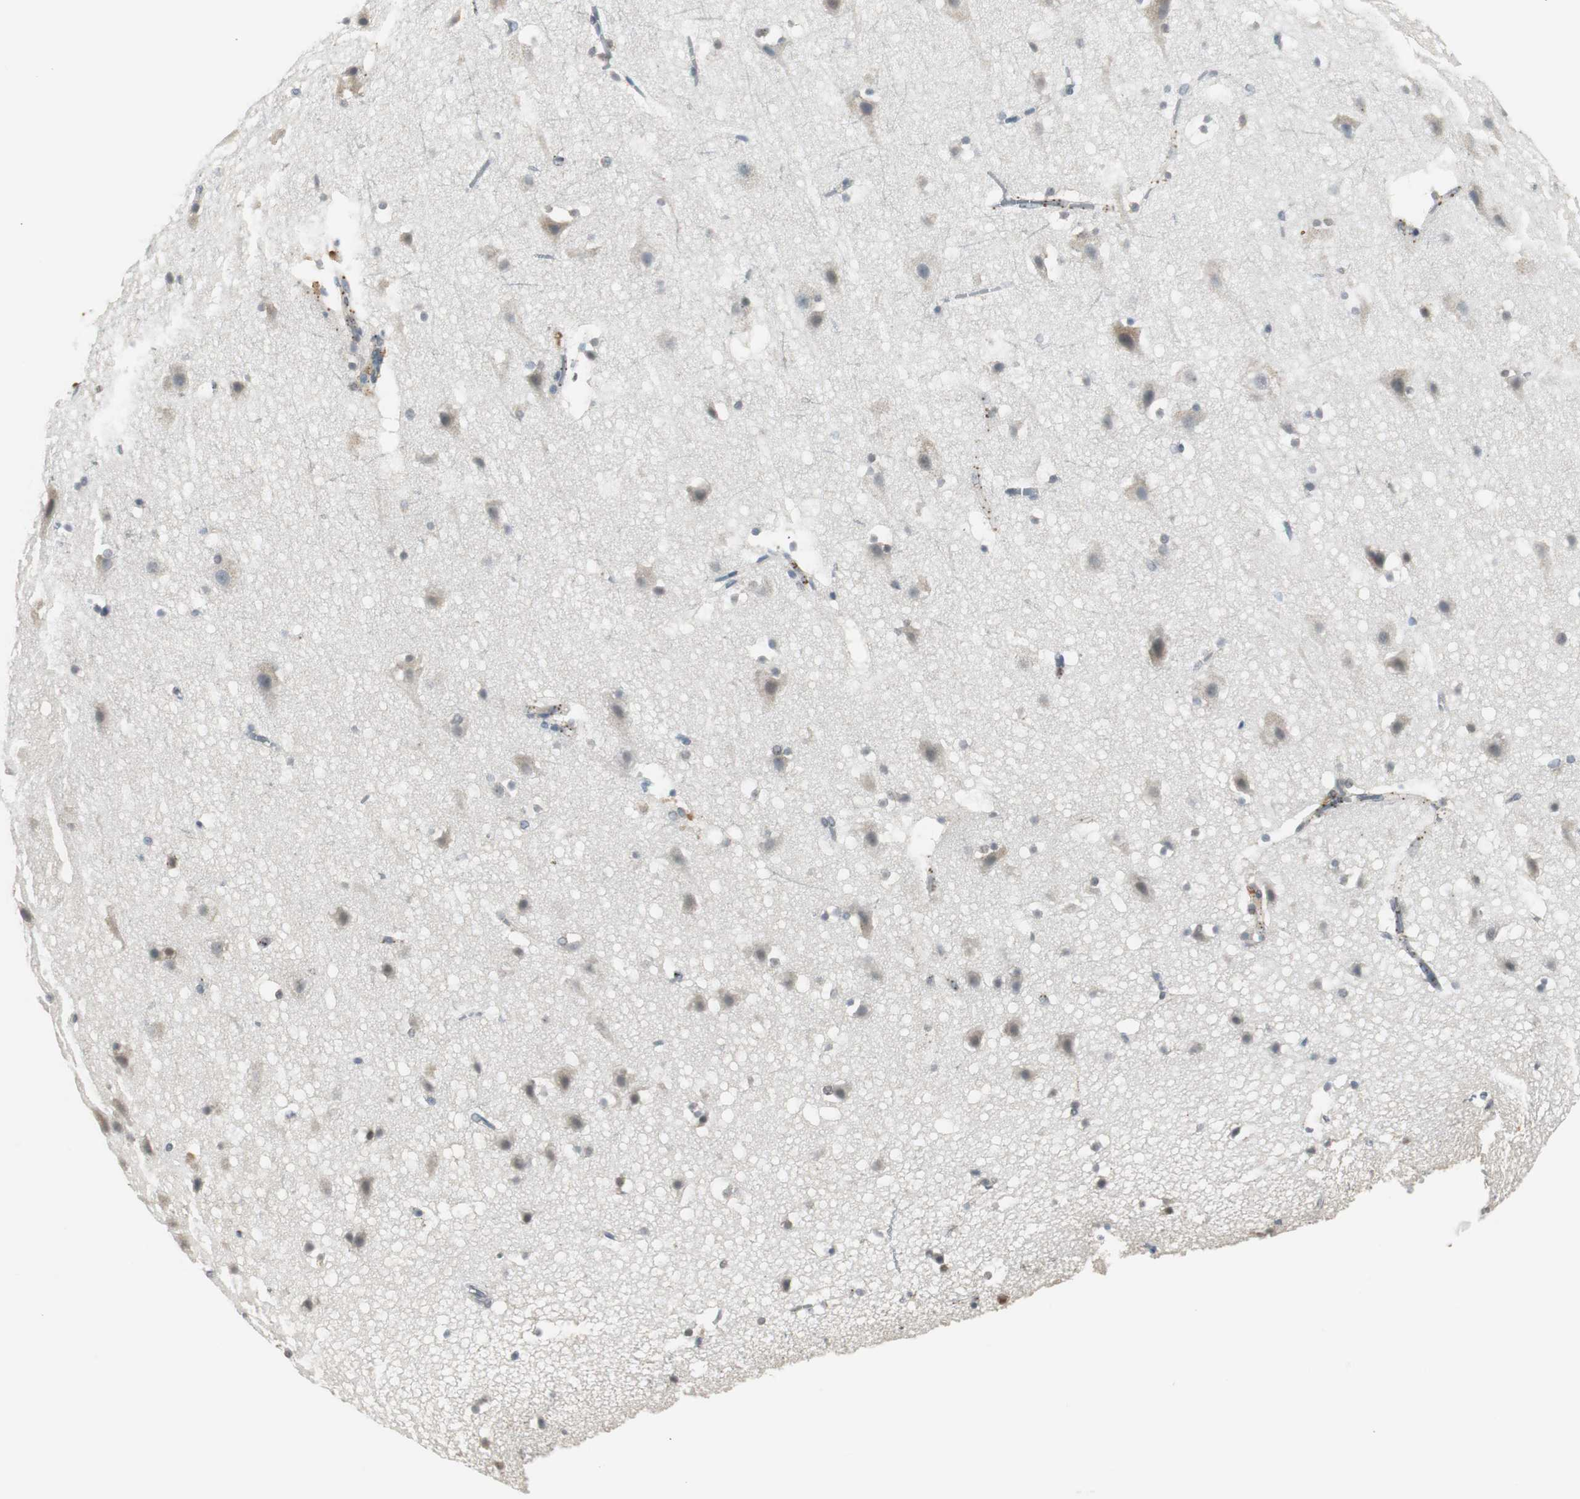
{"staining": {"intensity": "negative", "quantity": "none", "location": "none"}, "tissue": "cerebral cortex", "cell_type": "Endothelial cells", "image_type": "normal", "snomed": [{"axis": "morphology", "description": "Normal tissue, NOS"}, {"axis": "topography", "description": "Cerebral cortex"}], "caption": "This is a histopathology image of immunohistochemistry (IHC) staining of normal cerebral cortex, which shows no positivity in endothelial cells. (DAB (3,3'-diaminobenzidine) immunohistochemistry (IHC) visualized using brightfield microscopy, high magnification).", "gene": "PLIN3", "patient": {"sex": "male", "age": 45}}